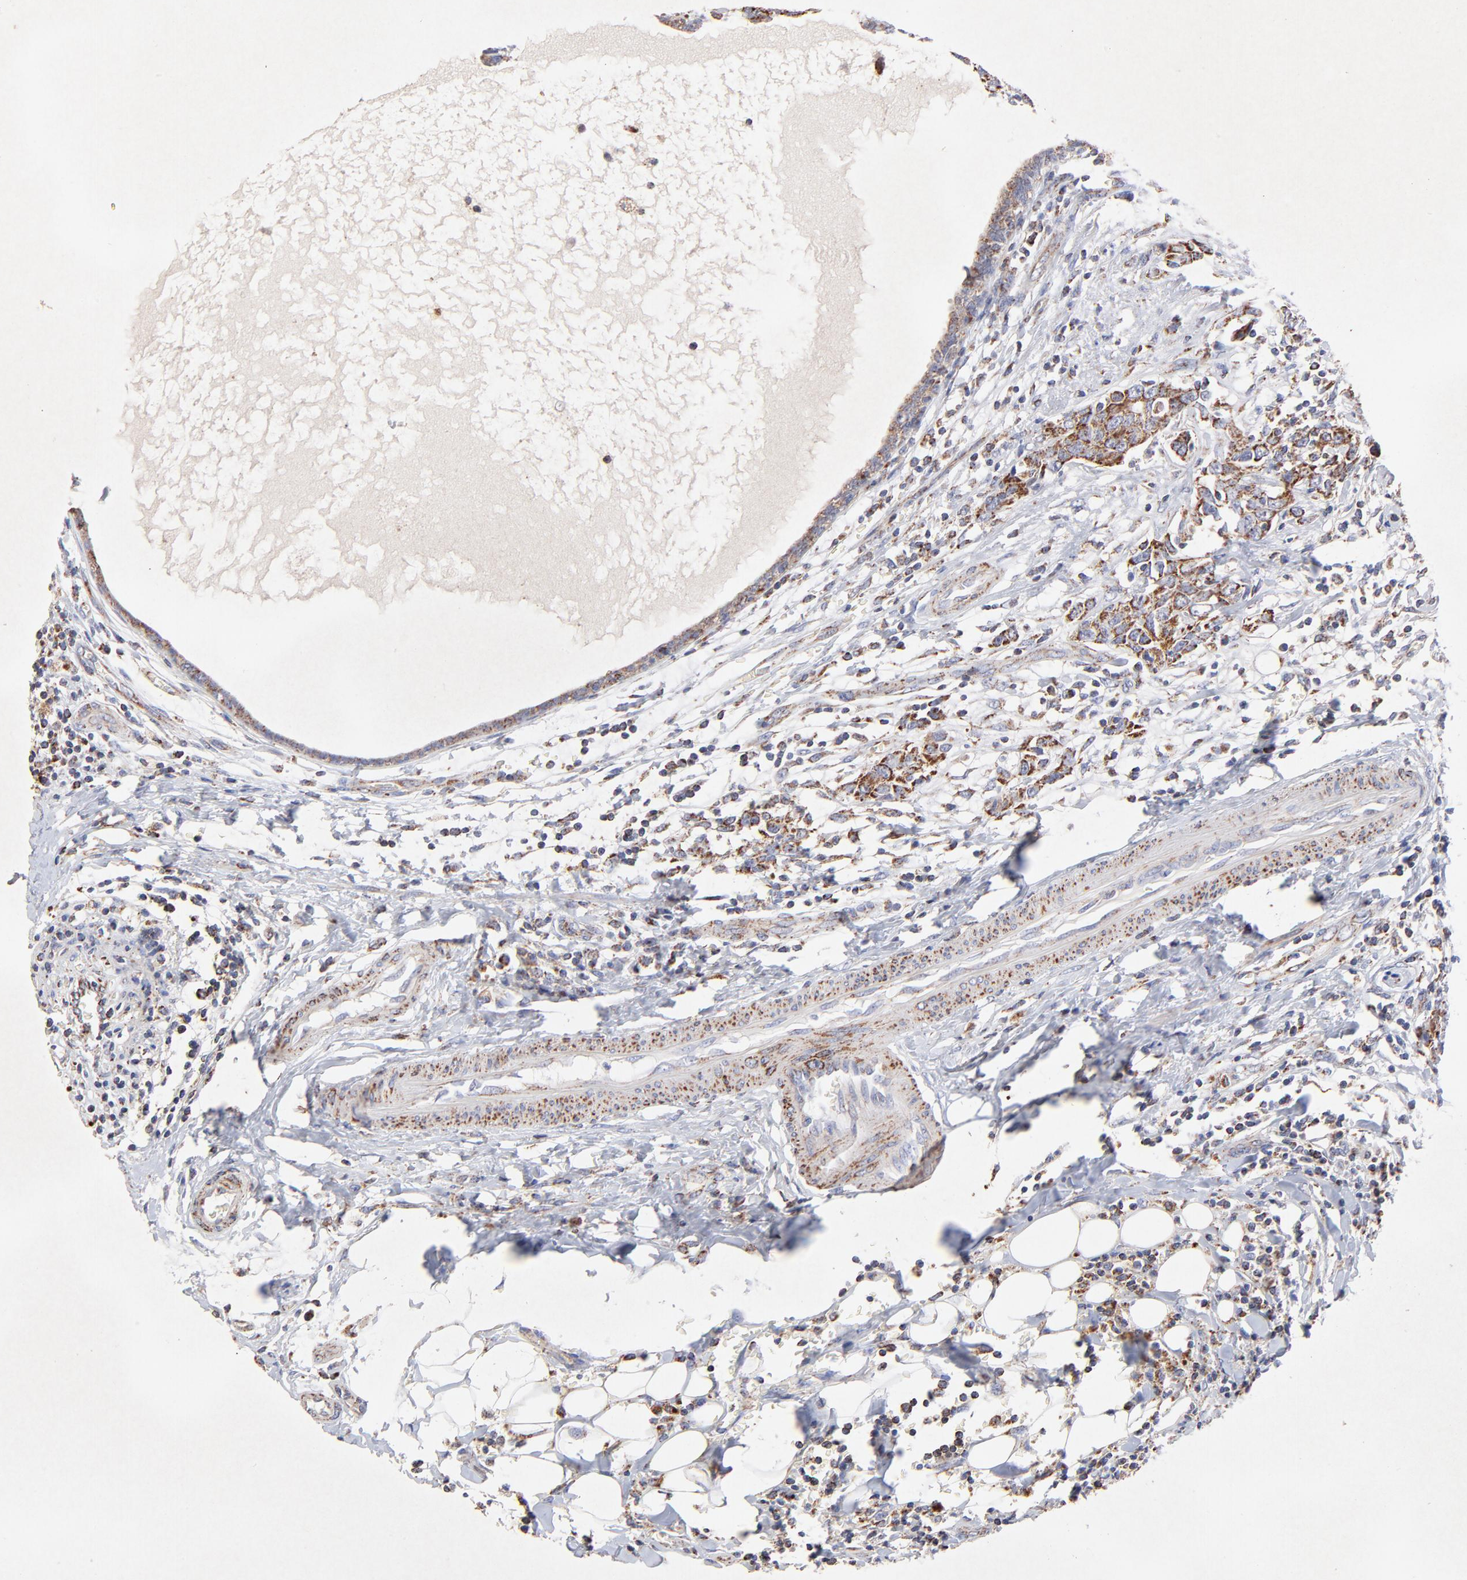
{"staining": {"intensity": "strong", "quantity": ">75%", "location": "cytoplasmic/membranous"}, "tissue": "breast cancer", "cell_type": "Tumor cells", "image_type": "cancer", "snomed": [{"axis": "morphology", "description": "Duct carcinoma"}, {"axis": "topography", "description": "Breast"}], "caption": "DAB immunohistochemical staining of human breast intraductal carcinoma demonstrates strong cytoplasmic/membranous protein positivity in approximately >75% of tumor cells. (Brightfield microscopy of DAB IHC at high magnification).", "gene": "SSBP1", "patient": {"sex": "female", "age": 50}}